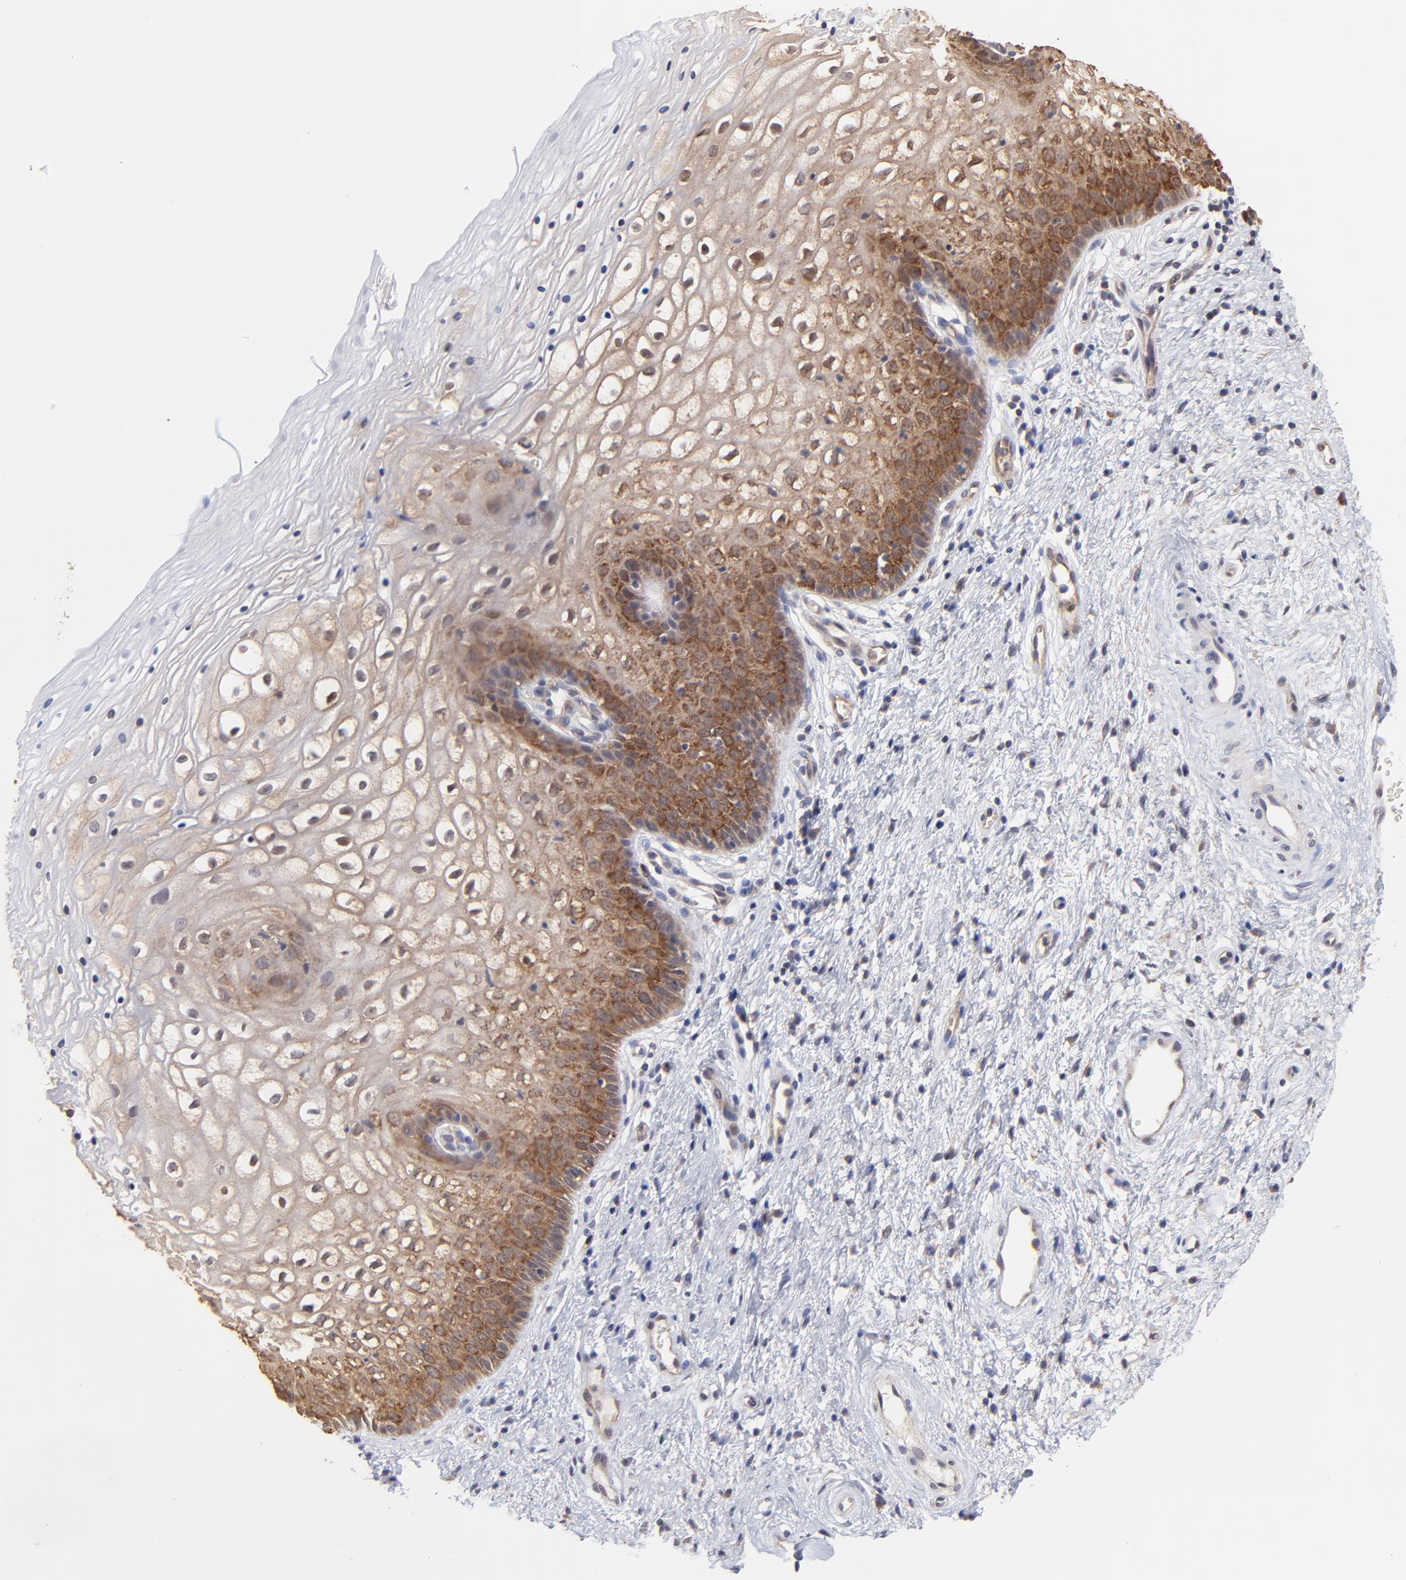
{"staining": {"intensity": "strong", "quantity": "<25%", "location": "cytoplasmic/membranous,nuclear"}, "tissue": "vagina", "cell_type": "Squamous epithelial cells", "image_type": "normal", "snomed": [{"axis": "morphology", "description": "Normal tissue, NOS"}, {"axis": "topography", "description": "Vagina"}], "caption": "Protein staining by immunohistochemistry (IHC) displays strong cytoplasmic/membranous,nuclear expression in approximately <25% of squamous epithelial cells in benign vagina. (DAB (3,3'-diaminobenzidine) = brown stain, brightfield microscopy at high magnification).", "gene": "GART", "patient": {"sex": "female", "age": 34}}